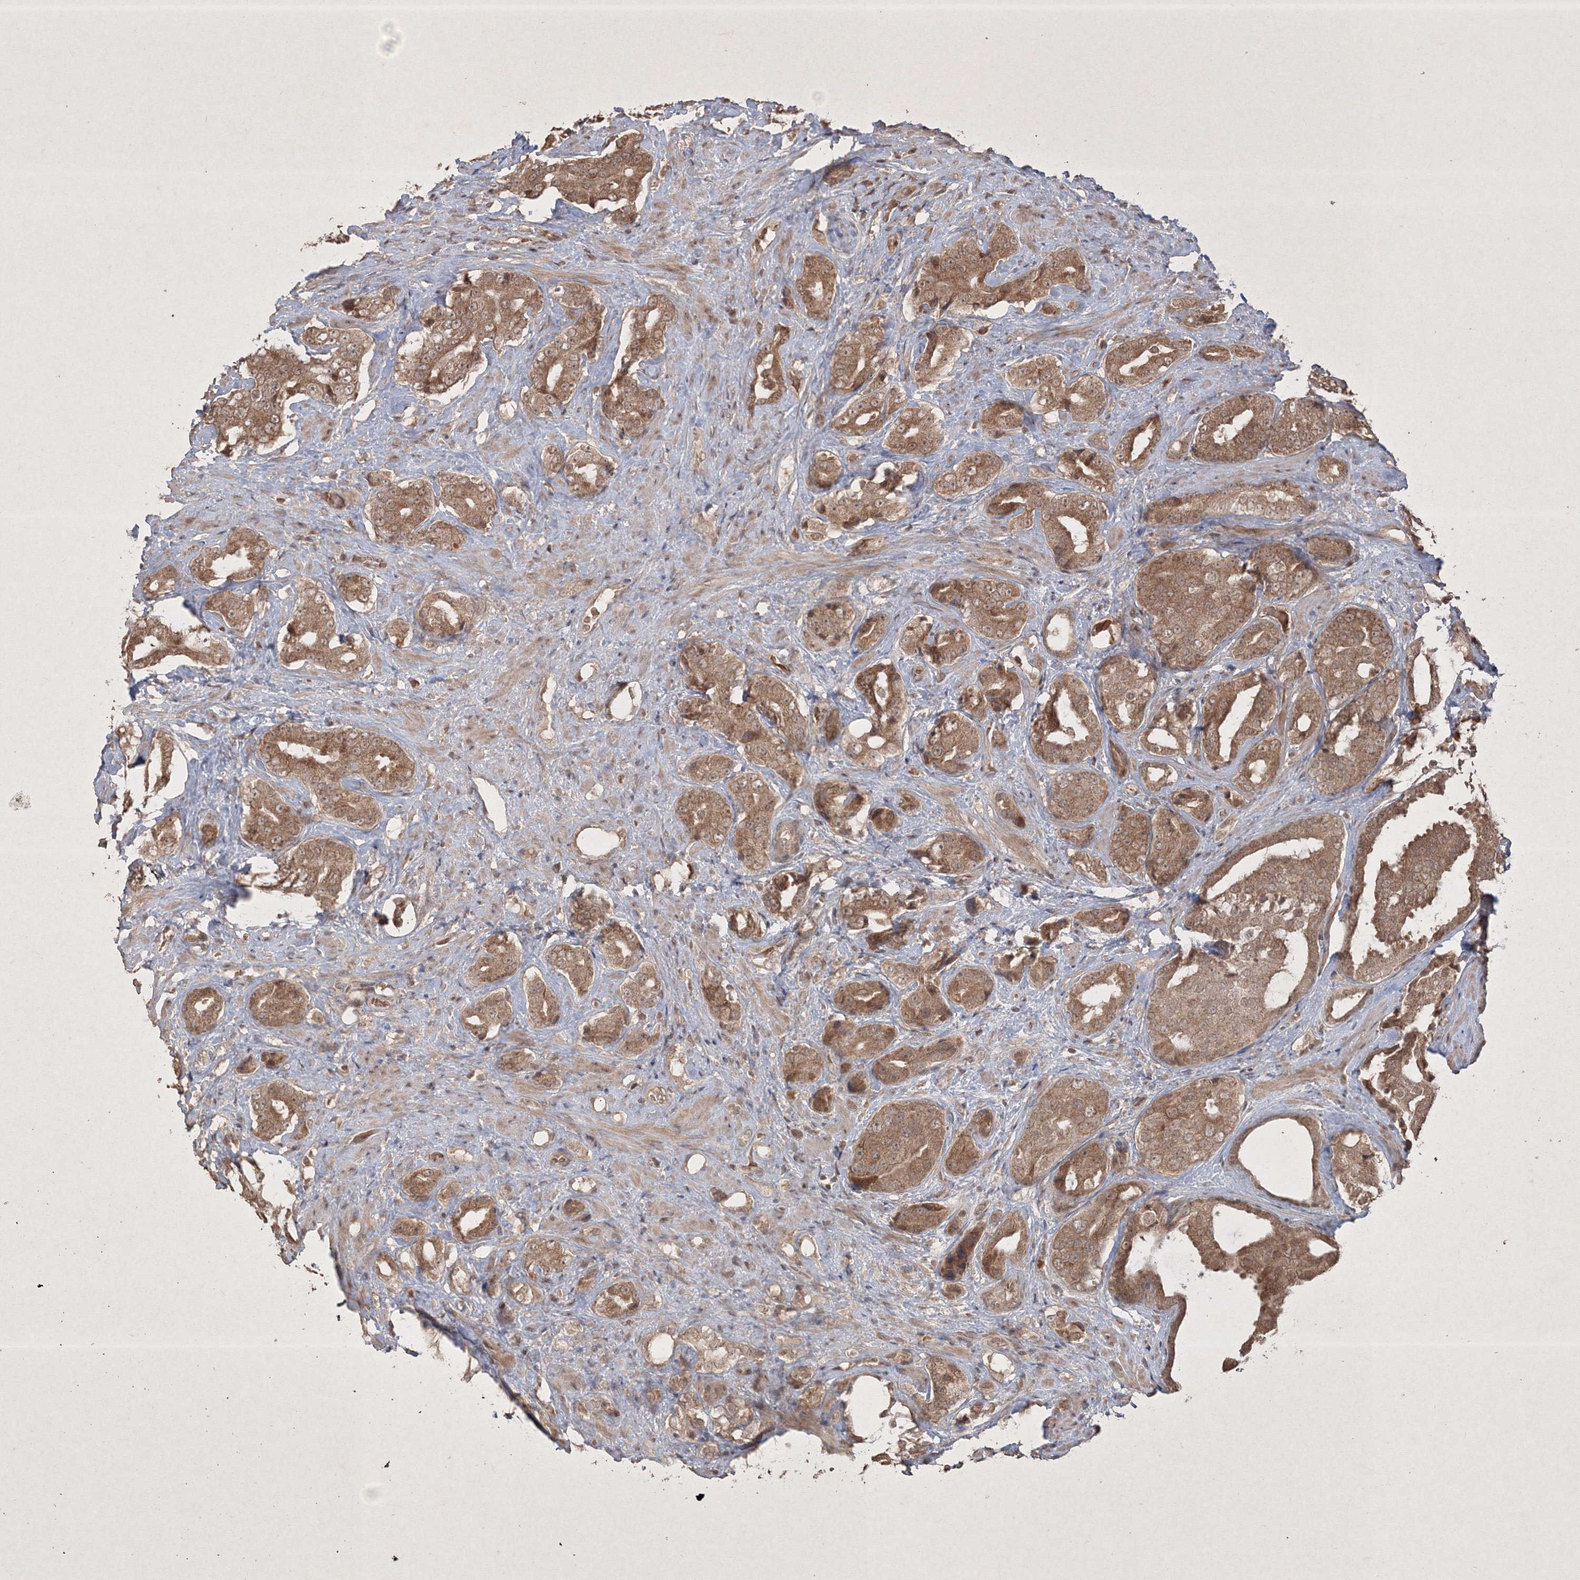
{"staining": {"intensity": "moderate", "quantity": ">75%", "location": "cytoplasmic/membranous"}, "tissue": "prostate cancer", "cell_type": "Tumor cells", "image_type": "cancer", "snomed": [{"axis": "morphology", "description": "Adenocarcinoma, High grade"}, {"axis": "topography", "description": "Prostate"}], "caption": "Prostate high-grade adenocarcinoma stained for a protein (brown) demonstrates moderate cytoplasmic/membranous positive positivity in about >75% of tumor cells.", "gene": "PELI3", "patient": {"sex": "male", "age": 71}}